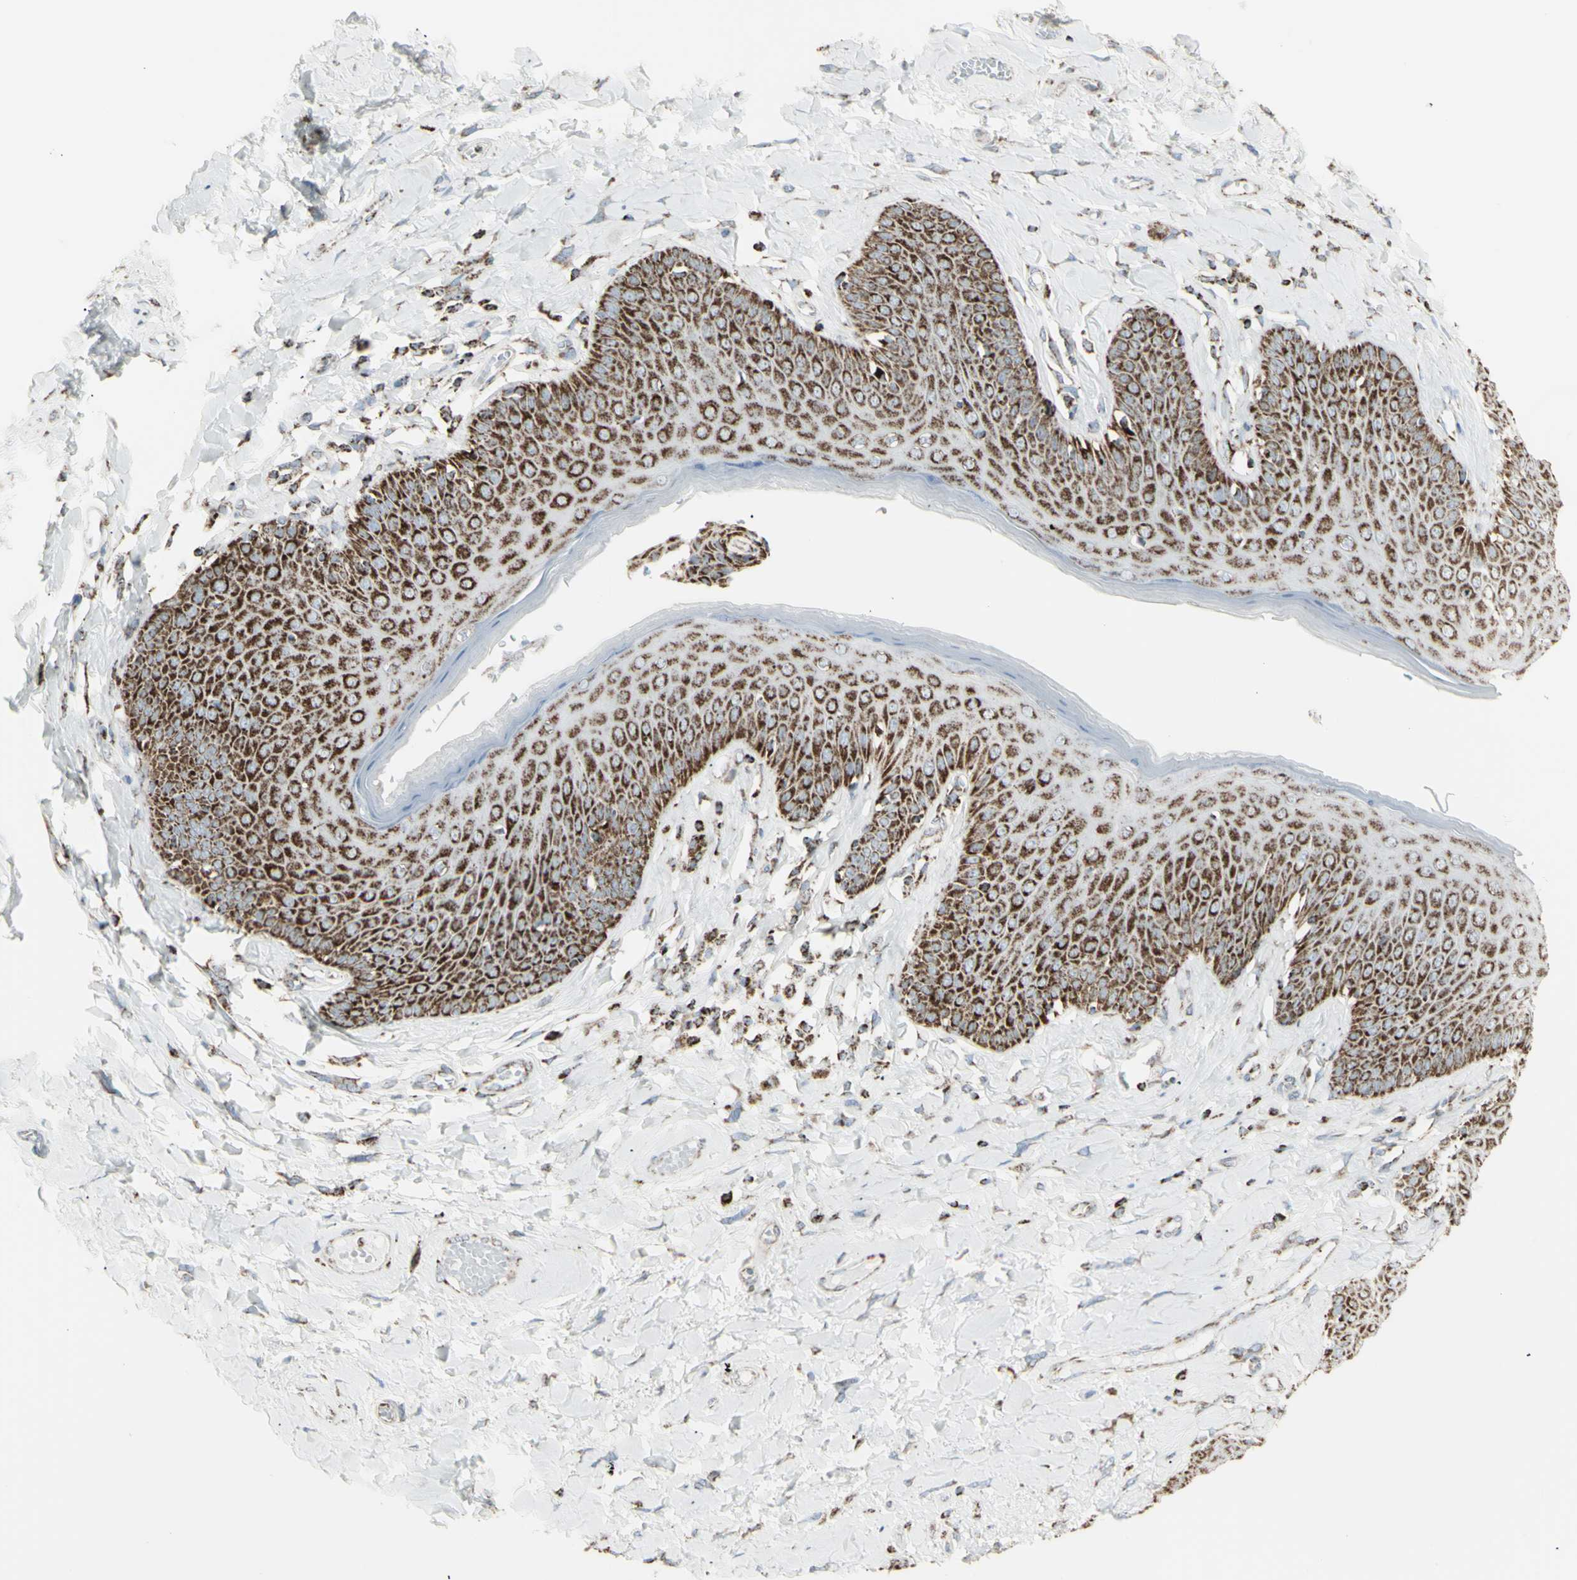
{"staining": {"intensity": "strong", "quantity": ">75%", "location": "cytoplasmic/membranous"}, "tissue": "skin", "cell_type": "Epidermal cells", "image_type": "normal", "snomed": [{"axis": "morphology", "description": "Normal tissue, NOS"}, {"axis": "topography", "description": "Anal"}], "caption": "Skin stained with immunohistochemistry (IHC) exhibits strong cytoplasmic/membranous staining in about >75% of epidermal cells.", "gene": "PLGRKT", "patient": {"sex": "male", "age": 69}}